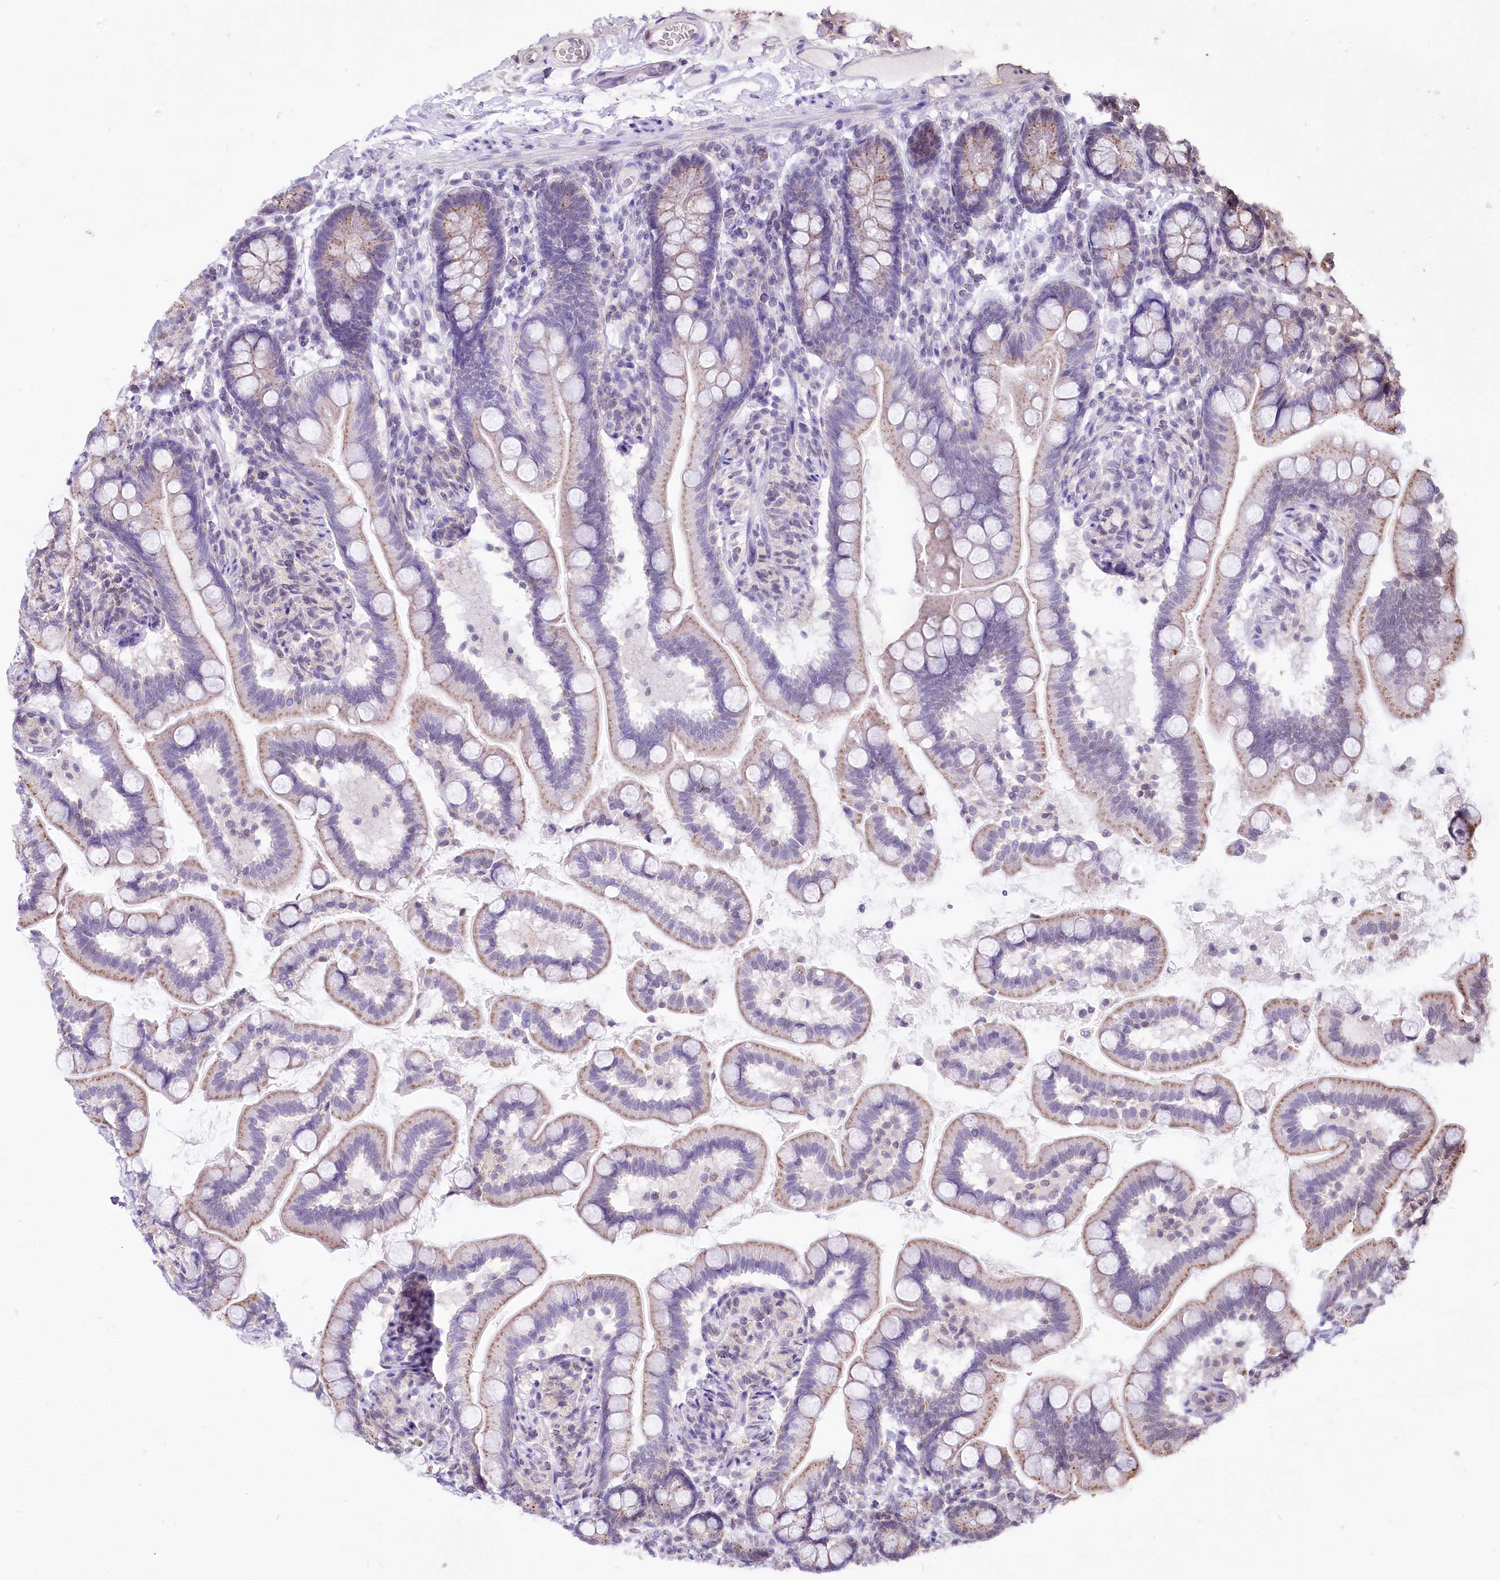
{"staining": {"intensity": "moderate", "quantity": "25%-75%", "location": "cytoplasmic/membranous"}, "tissue": "small intestine", "cell_type": "Glandular cells", "image_type": "normal", "snomed": [{"axis": "morphology", "description": "Normal tissue, NOS"}, {"axis": "topography", "description": "Small intestine"}], "caption": "Small intestine was stained to show a protein in brown. There is medium levels of moderate cytoplasmic/membranous staining in about 25%-75% of glandular cells. (Brightfield microscopy of DAB IHC at high magnification).", "gene": "ZFYVE27", "patient": {"sex": "female", "age": 64}}